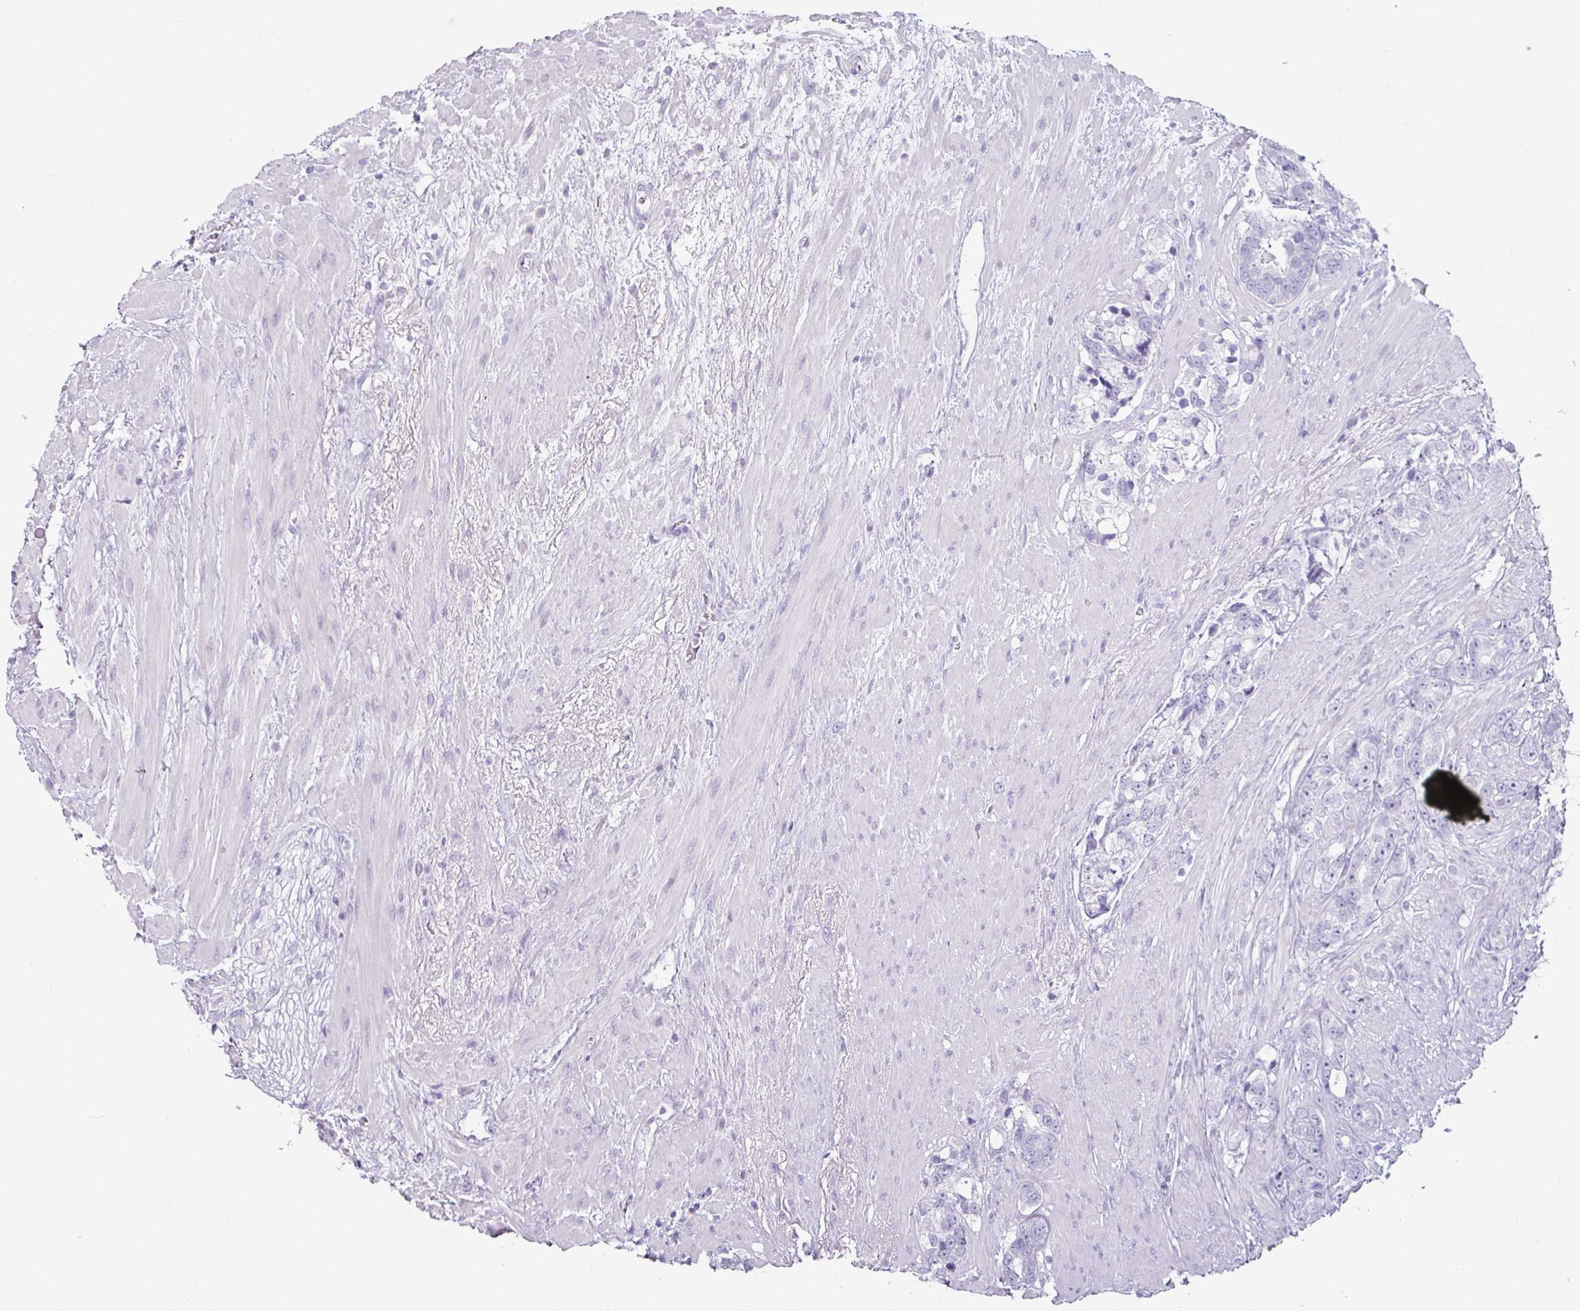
{"staining": {"intensity": "negative", "quantity": "none", "location": "none"}, "tissue": "prostate cancer", "cell_type": "Tumor cells", "image_type": "cancer", "snomed": [{"axis": "morphology", "description": "Adenocarcinoma, High grade"}, {"axis": "topography", "description": "Prostate"}], "caption": "Histopathology image shows no significant protein positivity in tumor cells of adenocarcinoma (high-grade) (prostate).", "gene": "C19orf33", "patient": {"sex": "male", "age": 74}}